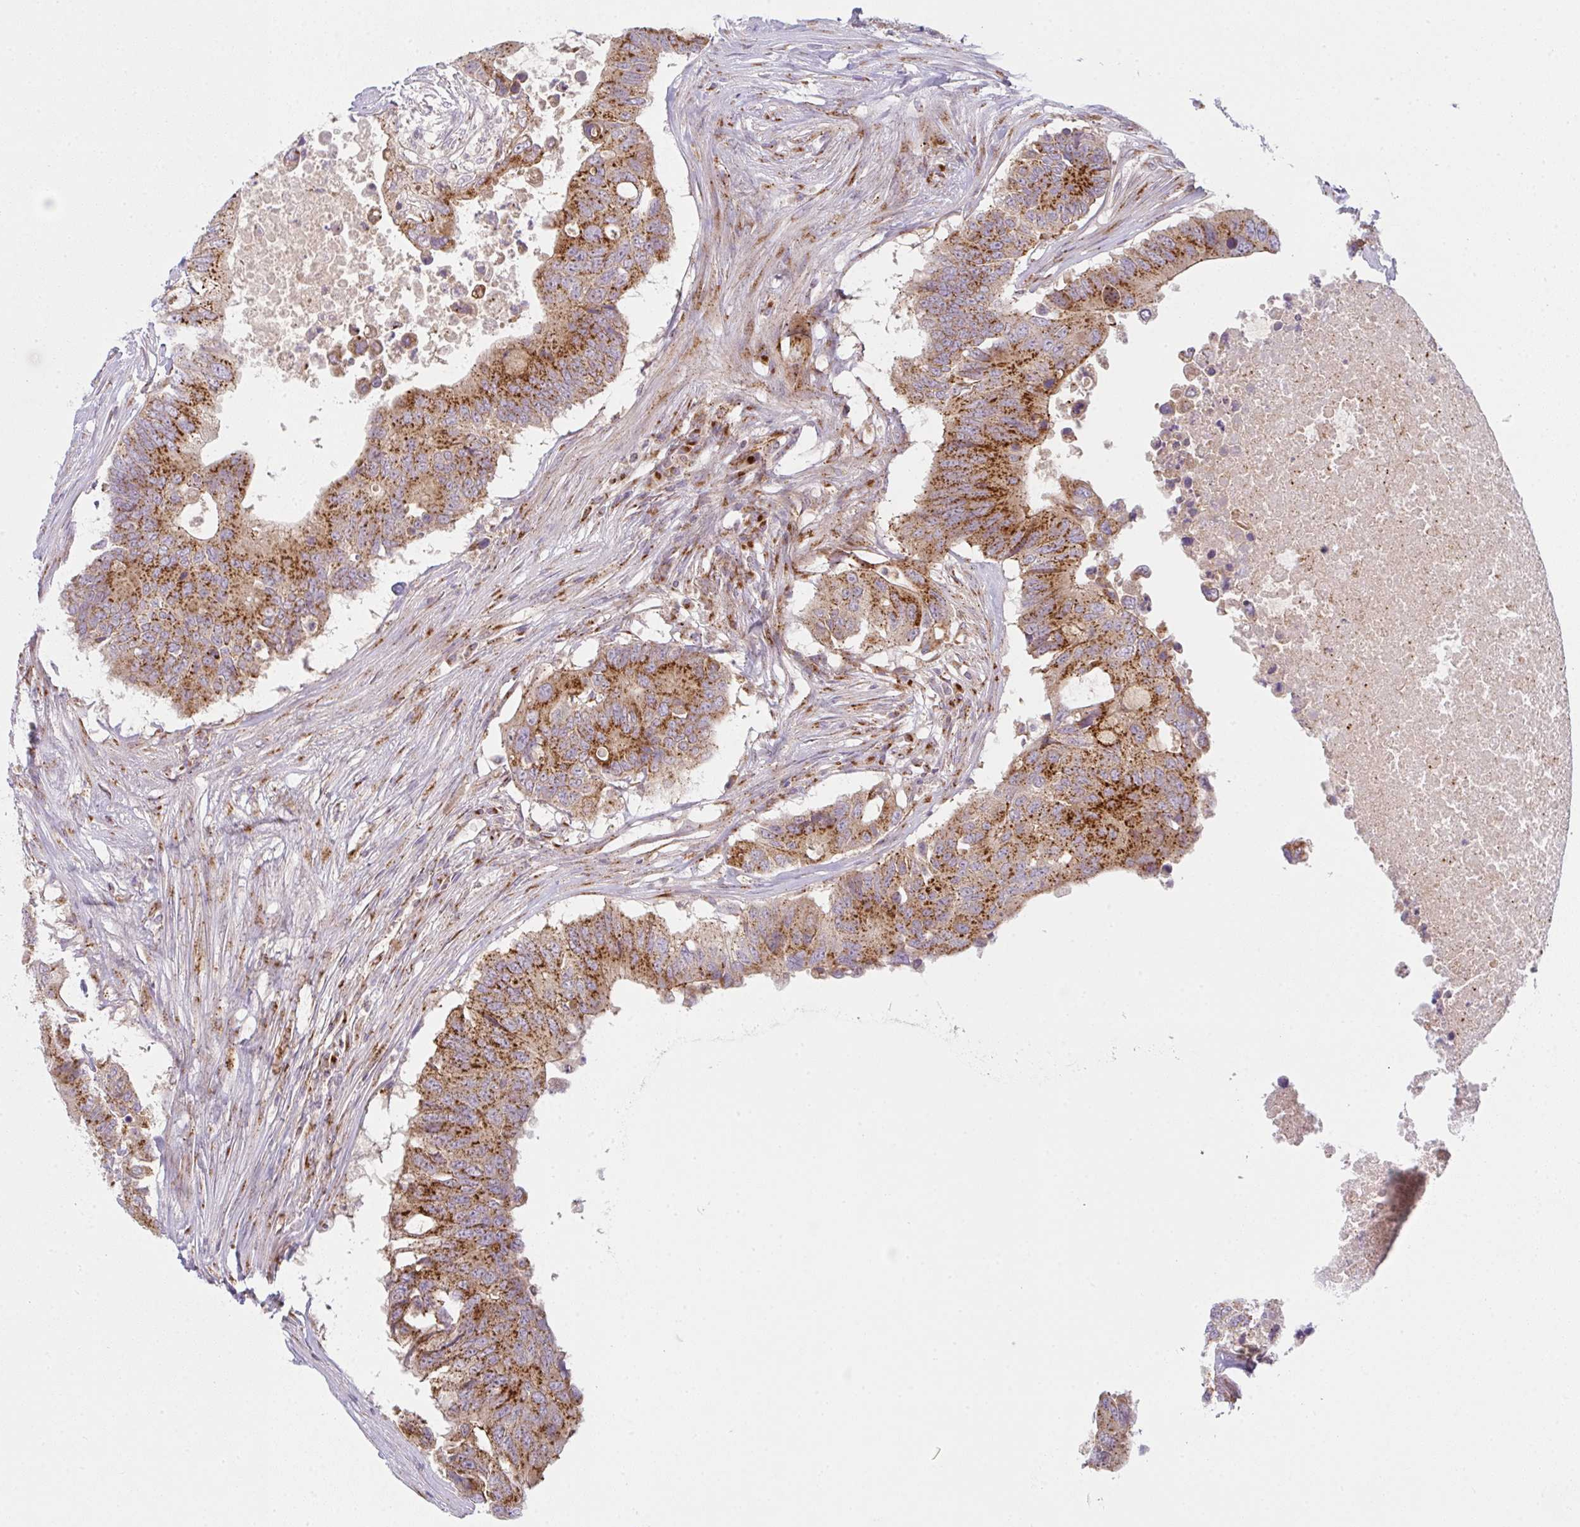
{"staining": {"intensity": "strong", "quantity": ">75%", "location": "cytoplasmic/membranous"}, "tissue": "colorectal cancer", "cell_type": "Tumor cells", "image_type": "cancer", "snomed": [{"axis": "morphology", "description": "Adenocarcinoma, NOS"}, {"axis": "topography", "description": "Colon"}], "caption": "This histopathology image shows colorectal cancer stained with IHC to label a protein in brown. The cytoplasmic/membranous of tumor cells show strong positivity for the protein. Nuclei are counter-stained blue.", "gene": "GVQW3", "patient": {"sex": "male", "age": 71}}